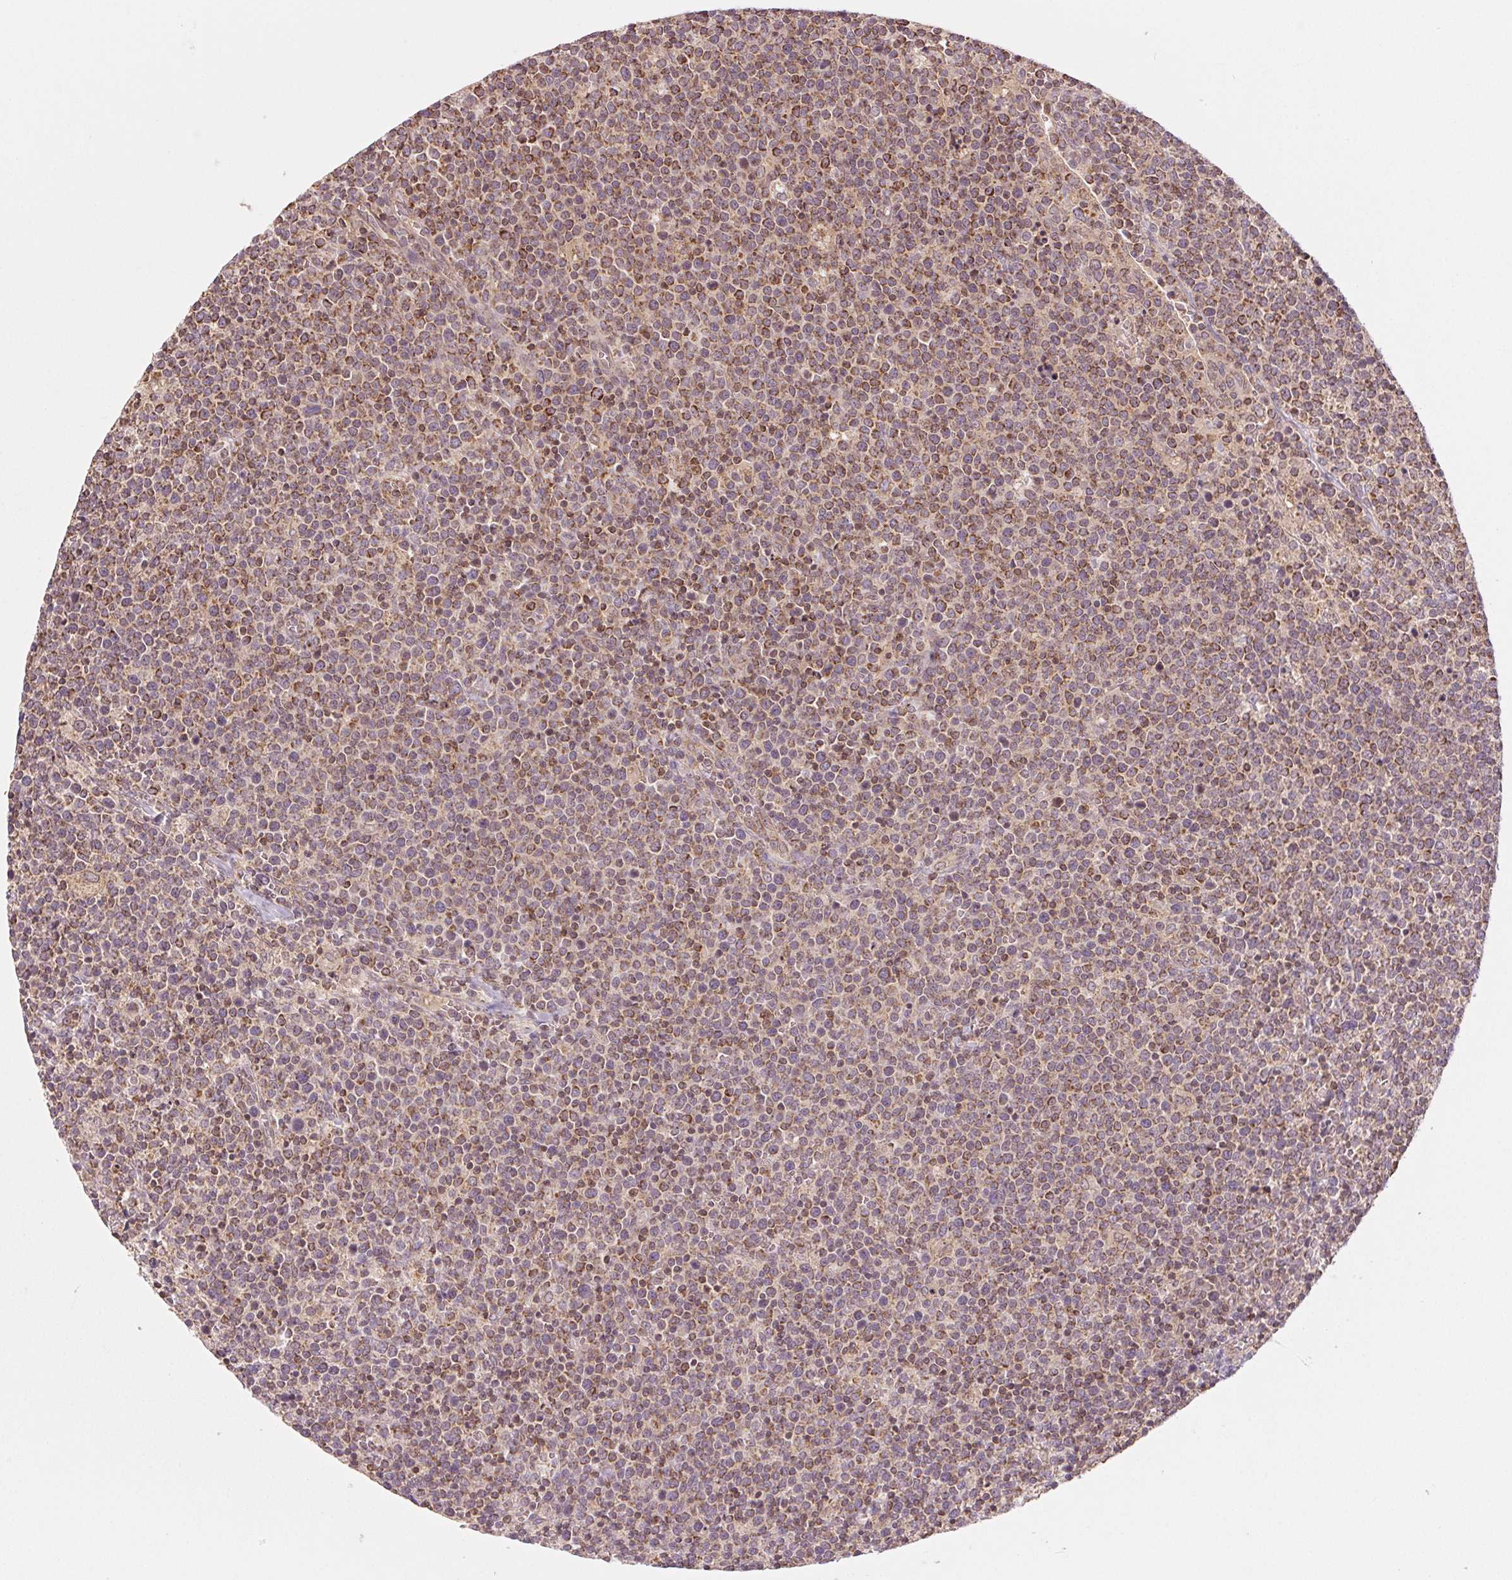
{"staining": {"intensity": "moderate", "quantity": ">75%", "location": "cytoplasmic/membranous"}, "tissue": "lymphoma", "cell_type": "Tumor cells", "image_type": "cancer", "snomed": [{"axis": "morphology", "description": "Malignant lymphoma, non-Hodgkin's type, High grade"}, {"axis": "topography", "description": "Lymph node"}], "caption": "Immunohistochemistry micrograph of neoplastic tissue: human malignant lymphoma, non-Hodgkin's type (high-grade) stained using immunohistochemistry demonstrates medium levels of moderate protein expression localized specifically in the cytoplasmic/membranous of tumor cells, appearing as a cytoplasmic/membranous brown color.", "gene": "MAP3K5", "patient": {"sex": "male", "age": 61}}